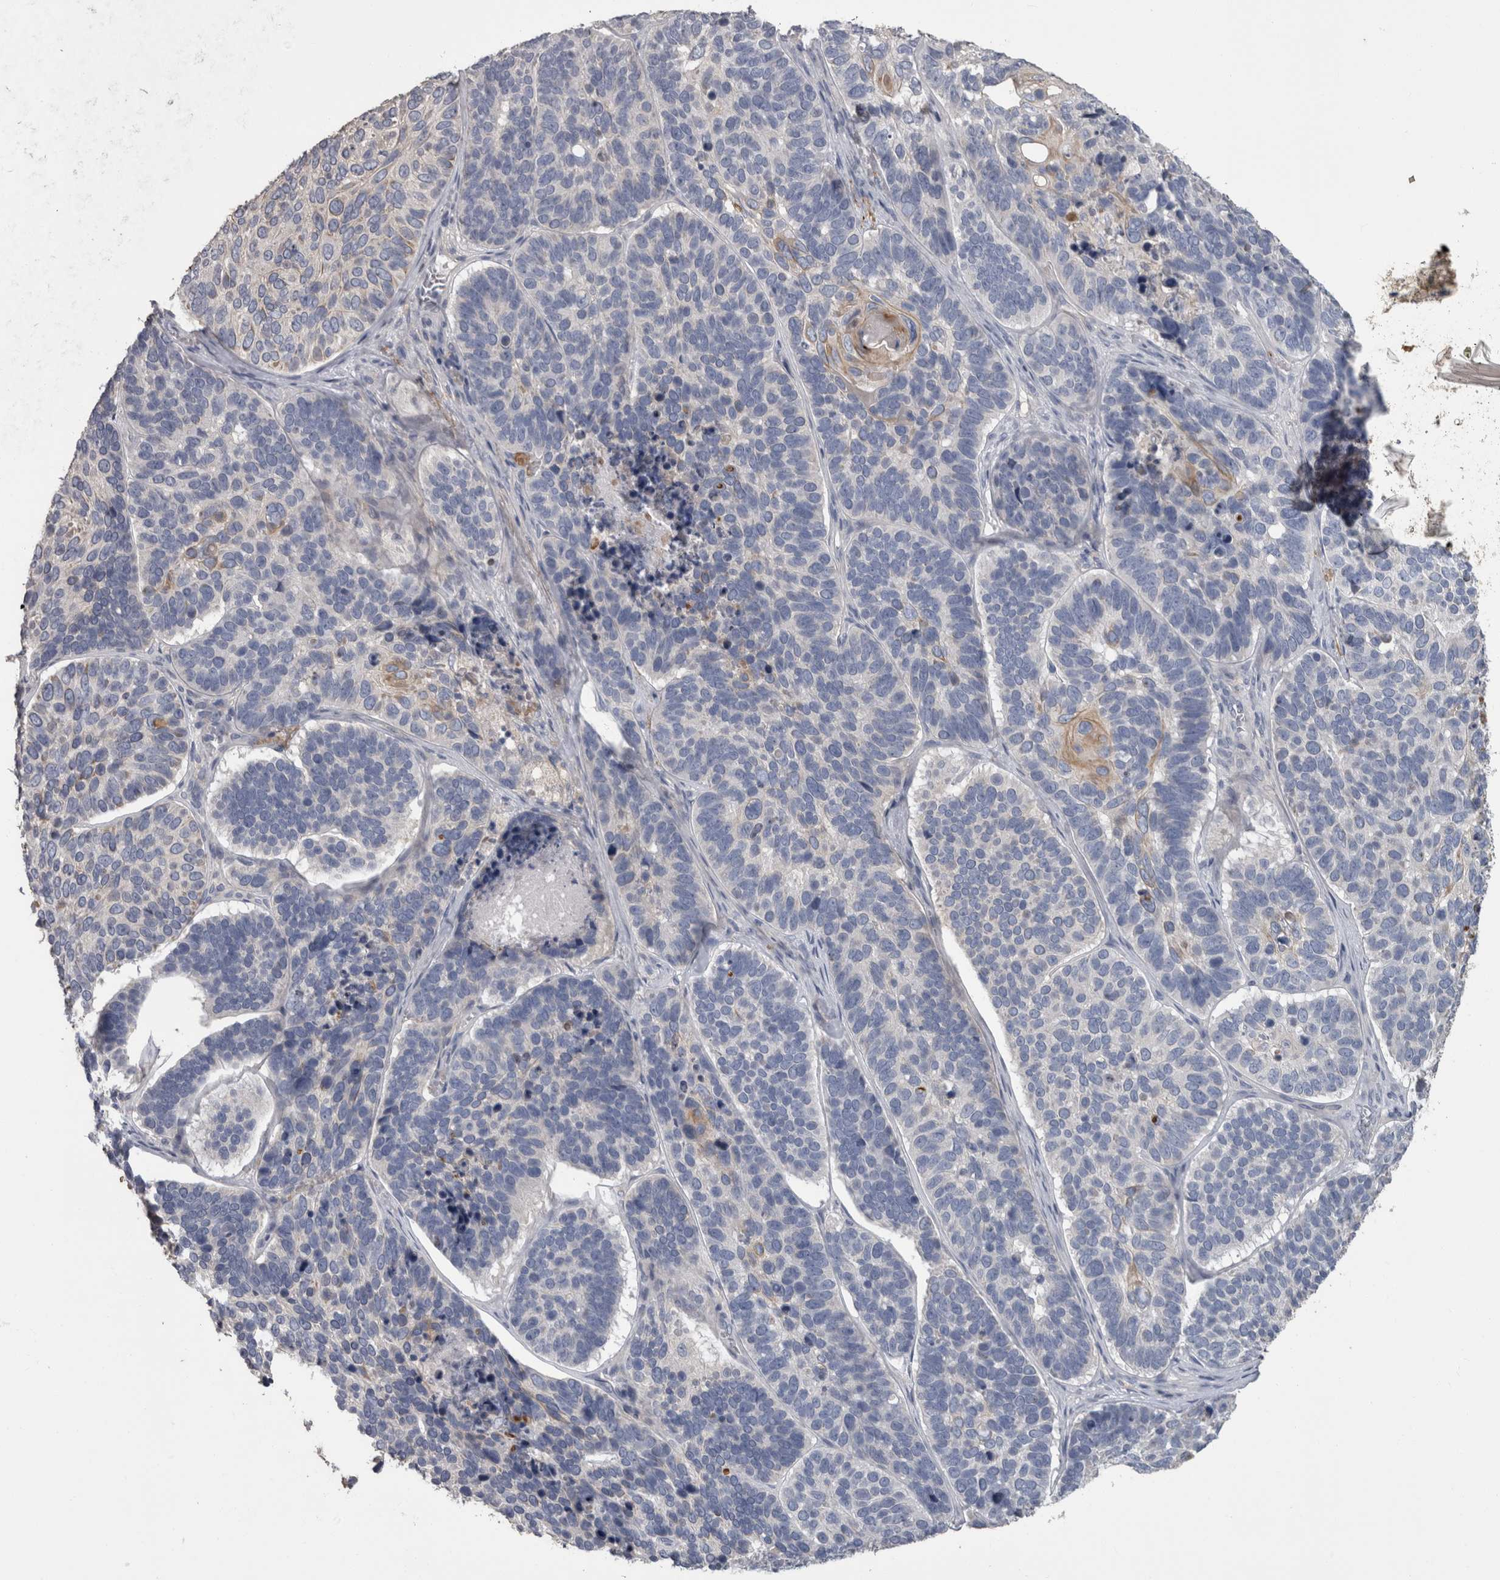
{"staining": {"intensity": "negative", "quantity": "none", "location": "none"}, "tissue": "skin cancer", "cell_type": "Tumor cells", "image_type": "cancer", "snomed": [{"axis": "morphology", "description": "Basal cell carcinoma"}, {"axis": "topography", "description": "Skin"}], "caption": "Immunohistochemical staining of skin cancer (basal cell carcinoma) reveals no significant staining in tumor cells.", "gene": "EFEMP2", "patient": {"sex": "male", "age": 62}}